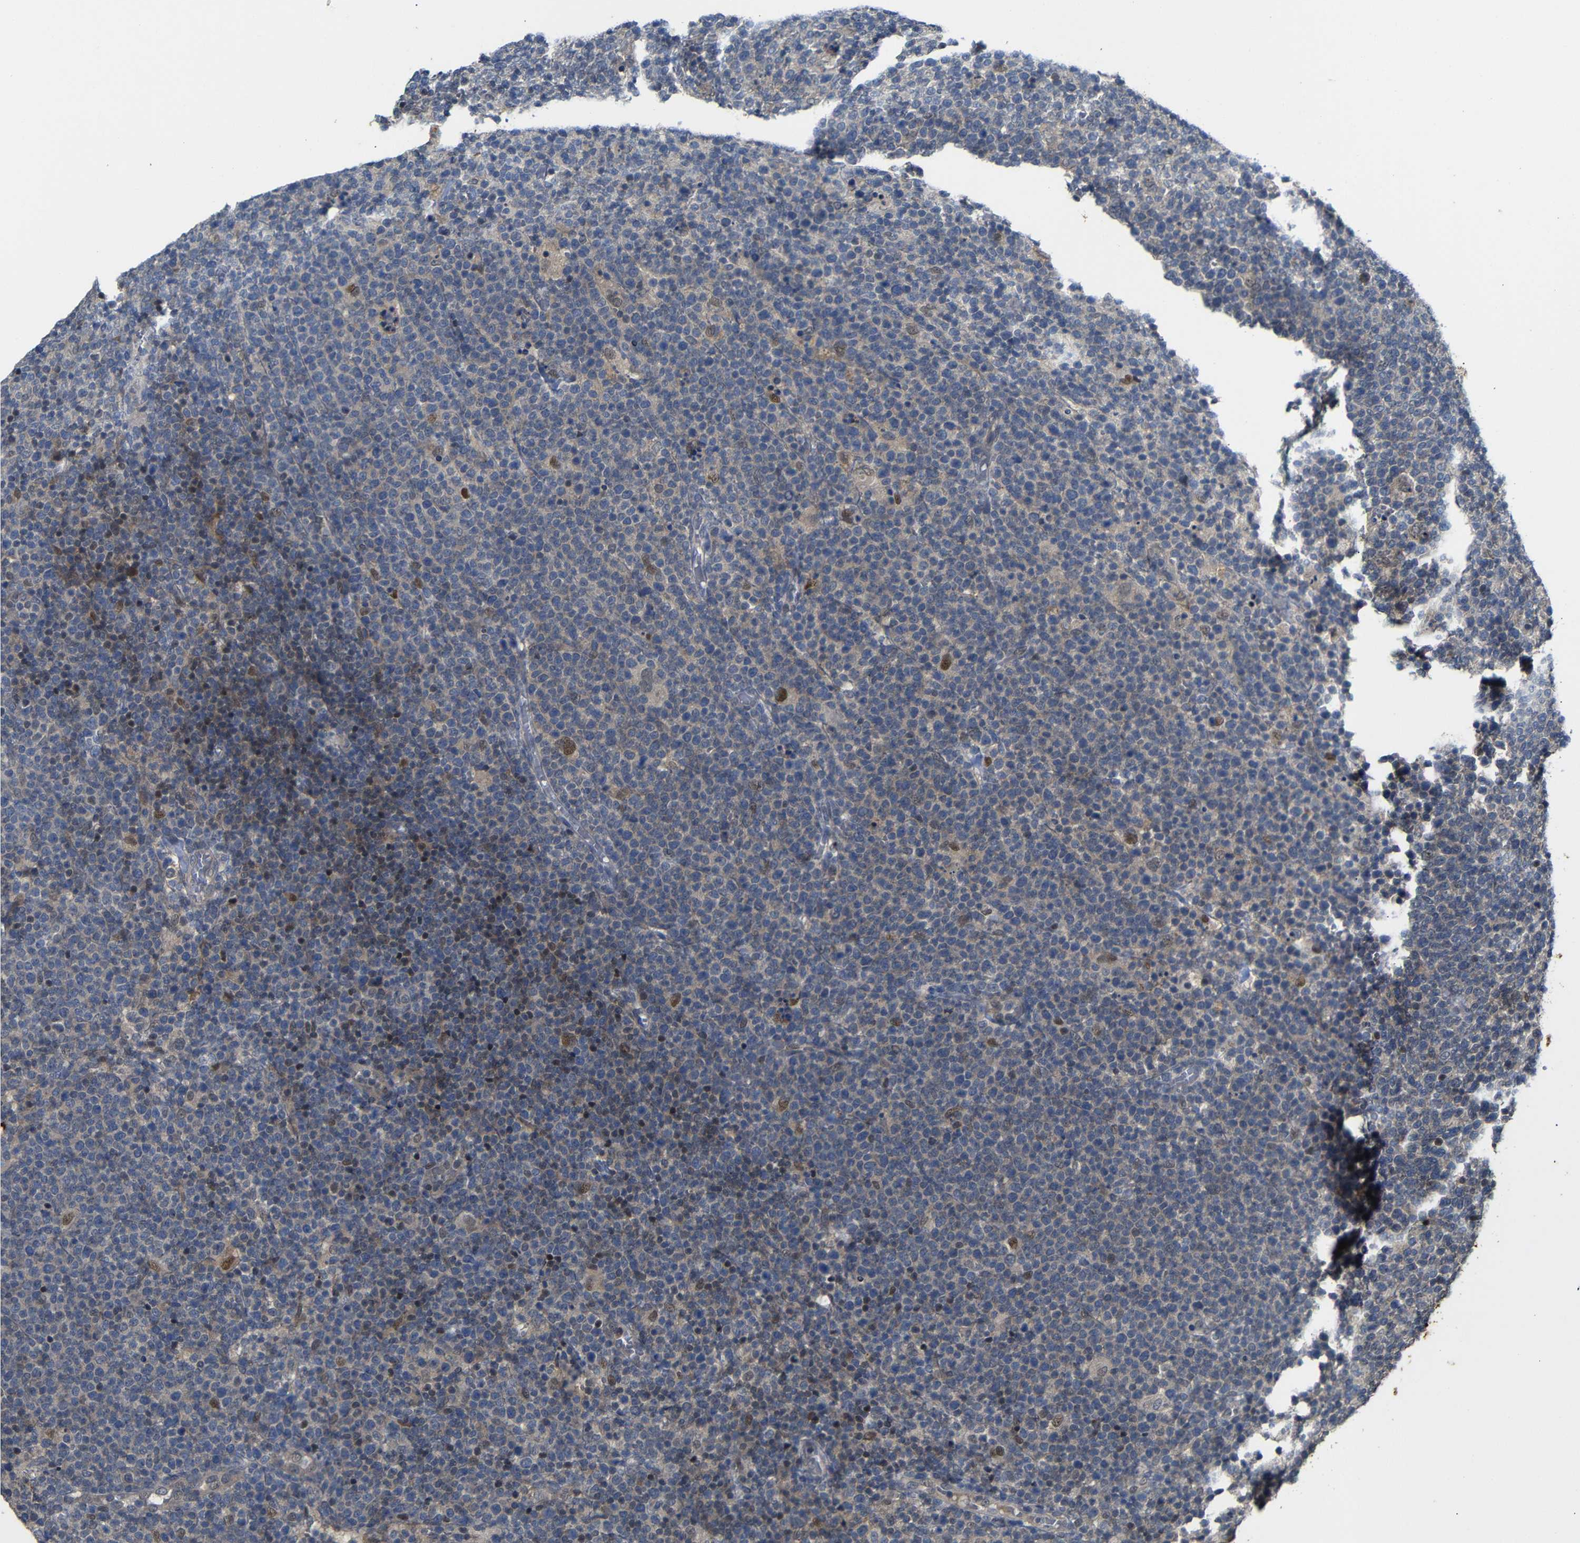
{"staining": {"intensity": "moderate", "quantity": "<25%", "location": "cytoplasmic/membranous,nuclear"}, "tissue": "lymphoma", "cell_type": "Tumor cells", "image_type": "cancer", "snomed": [{"axis": "morphology", "description": "Malignant lymphoma, non-Hodgkin's type, High grade"}, {"axis": "topography", "description": "Lymph node"}], "caption": "Lymphoma stained with a brown dye demonstrates moderate cytoplasmic/membranous and nuclear positive positivity in about <25% of tumor cells.", "gene": "ATG12", "patient": {"sex": "male", "age": 61}}